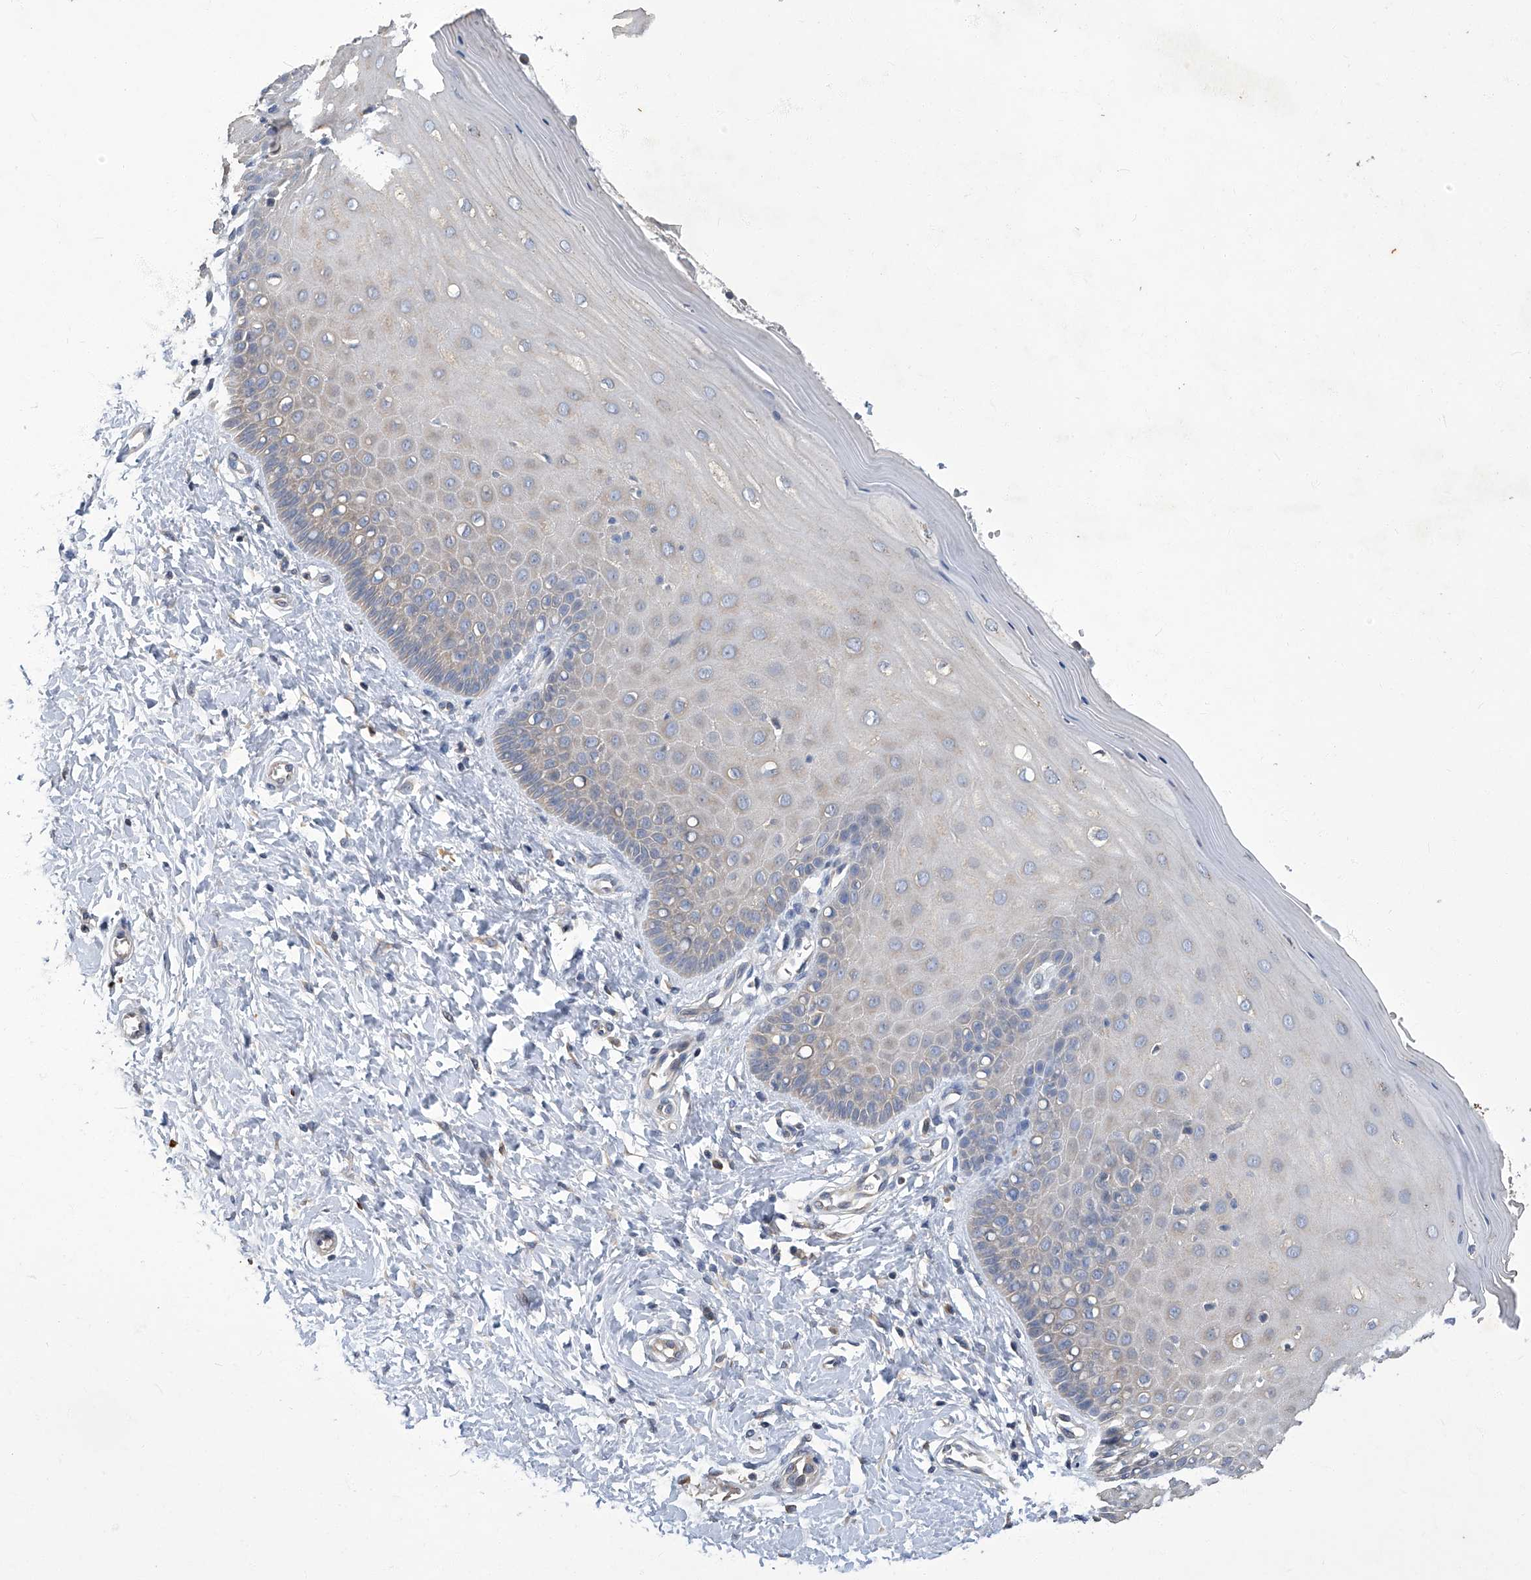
{"staining": {"intensity": "moderate", "quantity": ">75%", "location": "cytoplasmic/membranous"}, "tissue": "cervix", "cell_type": "Glandular cells", "image_type": "normal", "snomed": [{"axis": "morphology", "description": "Normal tissue, NOS"}, {"axis": "topography", "description": "Cervix"}], "caption": "Glandular cells show medium levels of moderate cytoplasmic/membranous positivity in approximately >75% of cells in benign human cervix.", "gene": "TGFBR1", "patient": {"sex": "female", "age": 55}}